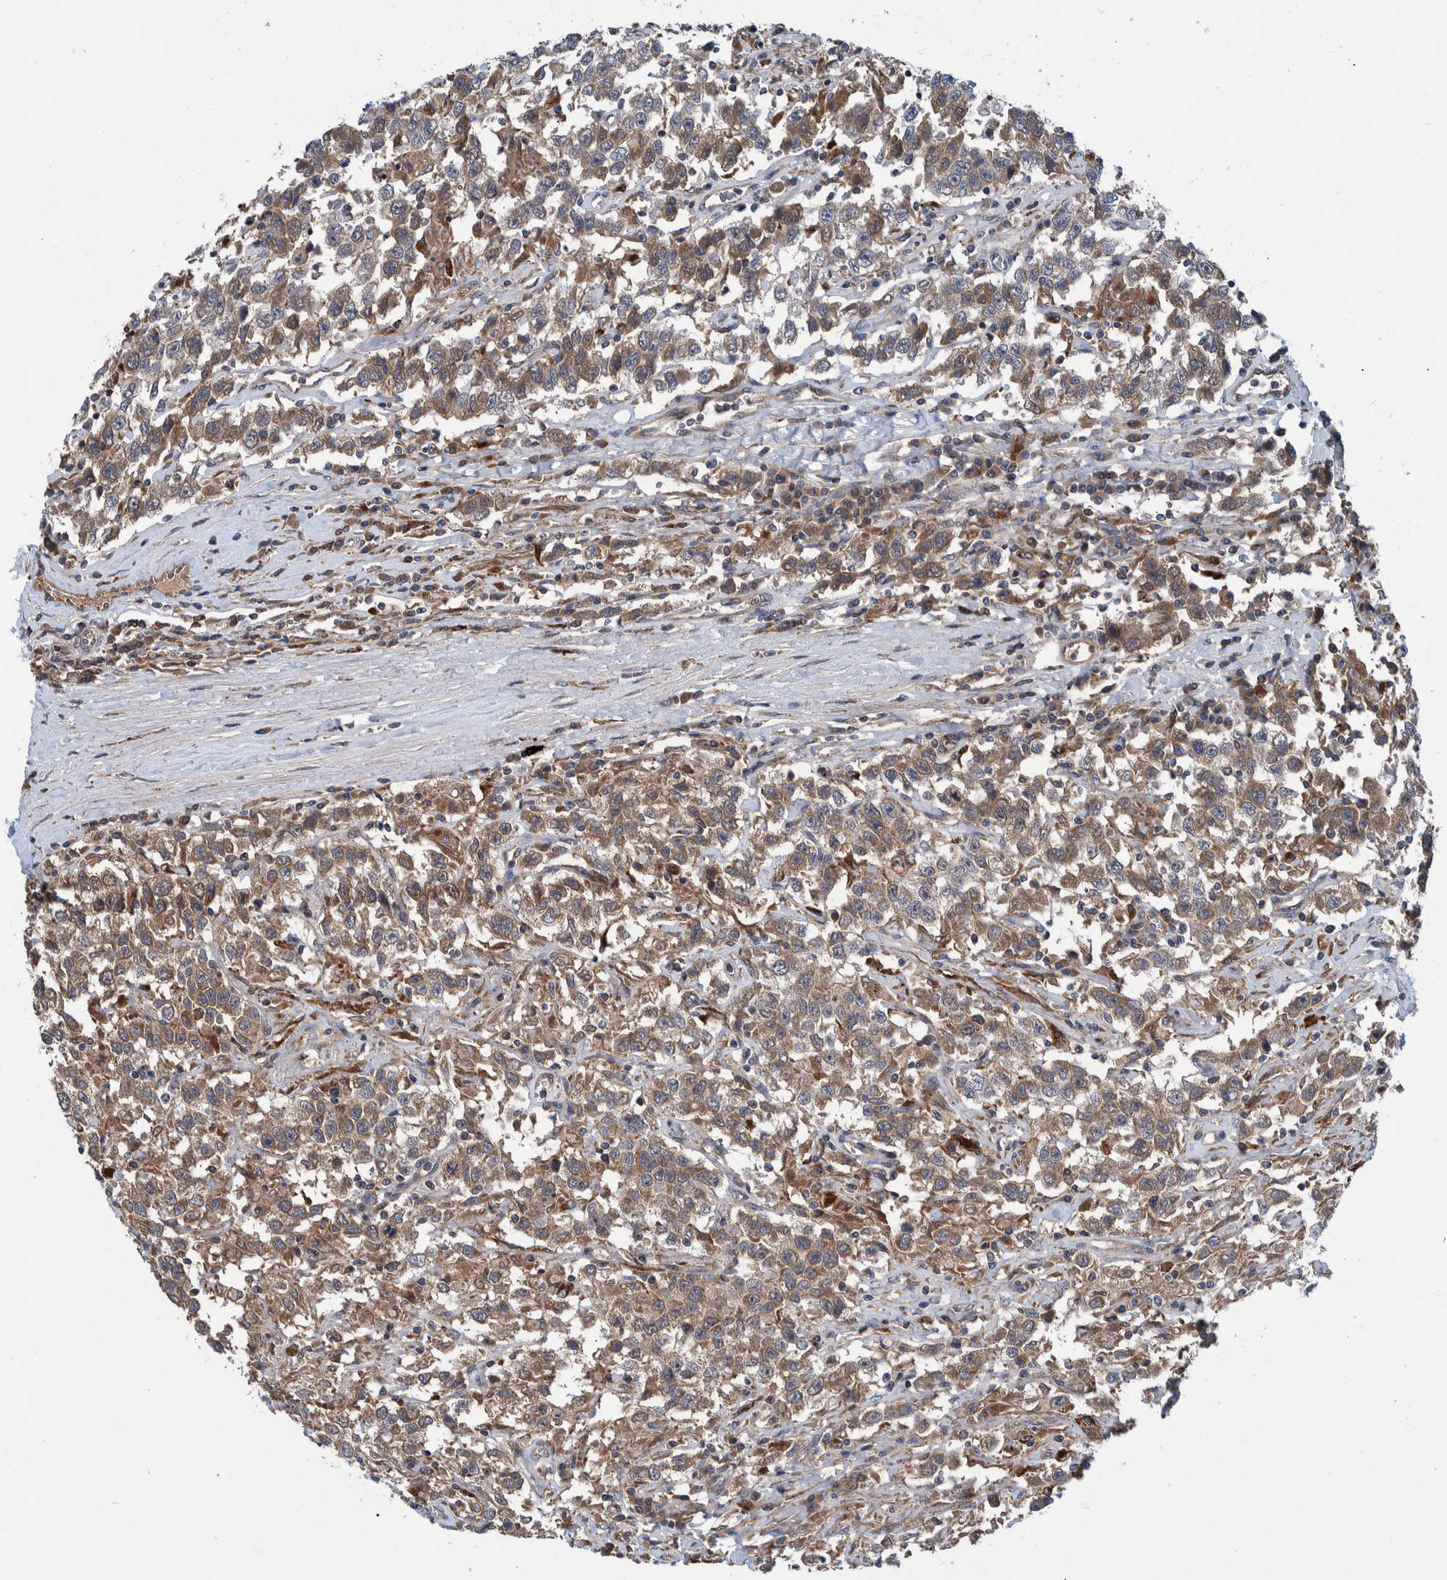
{"staining": {"intensity": "moderate", "quantity": ">75%", "location": "cytoplasmic/membranous"}, "tissue": "testis cancer", "cell_type": "Tumor cells", "image_type": "cancer", "snomed": [{"axis": "morphology", "description": "Seminoma, NOS"}, {"axis": "topography", "description": "Testis"}], "caption": "Protein expression analysis of human seminoma (testis) reveals moderate cytoplasmic/membranous expression in about >75% of tumor cells.", "gene": "ITIH3", "patient": {"sex": "male", "age": 41}}